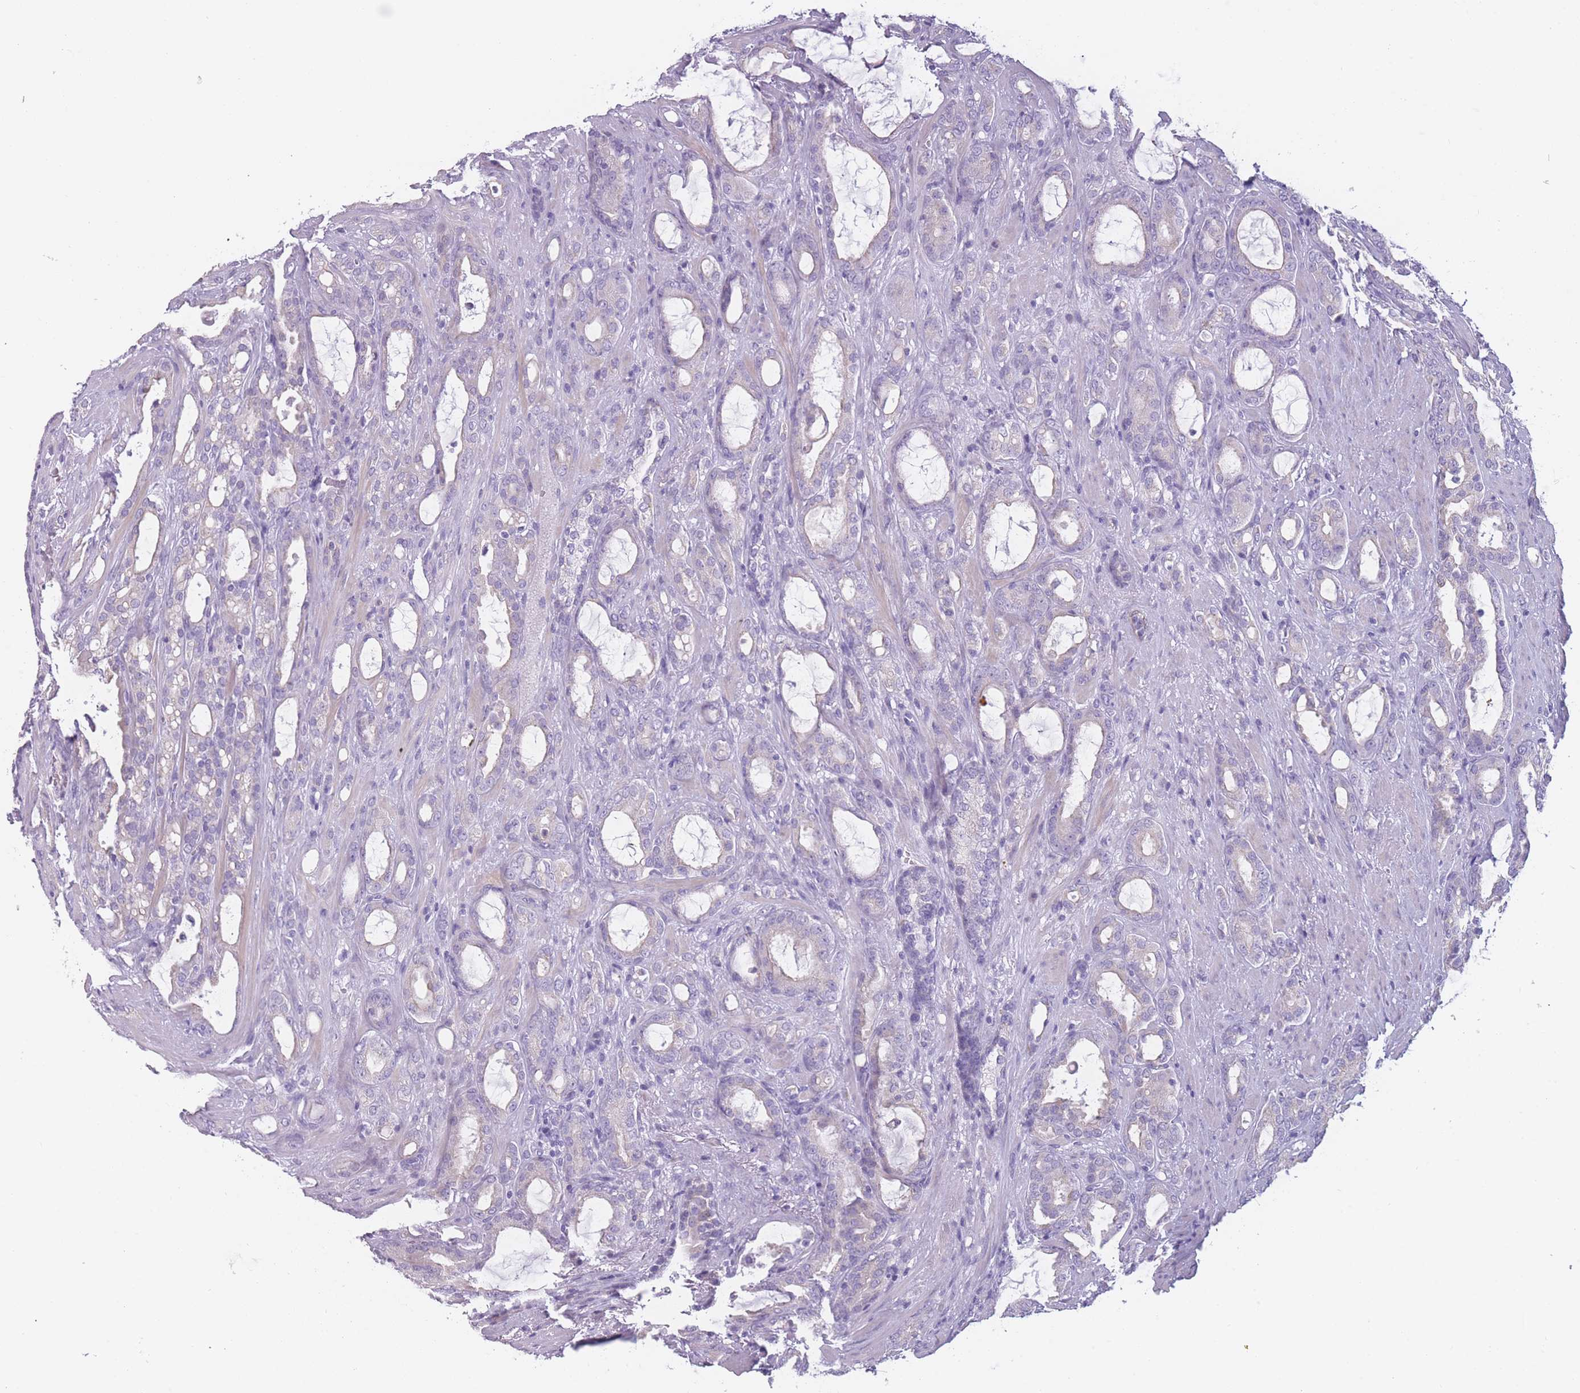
{"staining": {"intensity": "negative", "quantity": "none", "location": "none"}, "tissue": "prostate cancer", "cell_type": "Tumor cells", "image_type": "cancer", "snomed": [{"axis": "morphology", "description": "Adenocarcinoma, High grade"}, {"axis": "topography", "description": "Prostate"}], "caption": "Adenocarcinoma (high-grade) (prostate) stained for a protein using immunohistochemistry (IHC) reveals no positivity tumor cells.", "gene": "PPFIA3", "patient": {"sex": "male", "age": 72}}